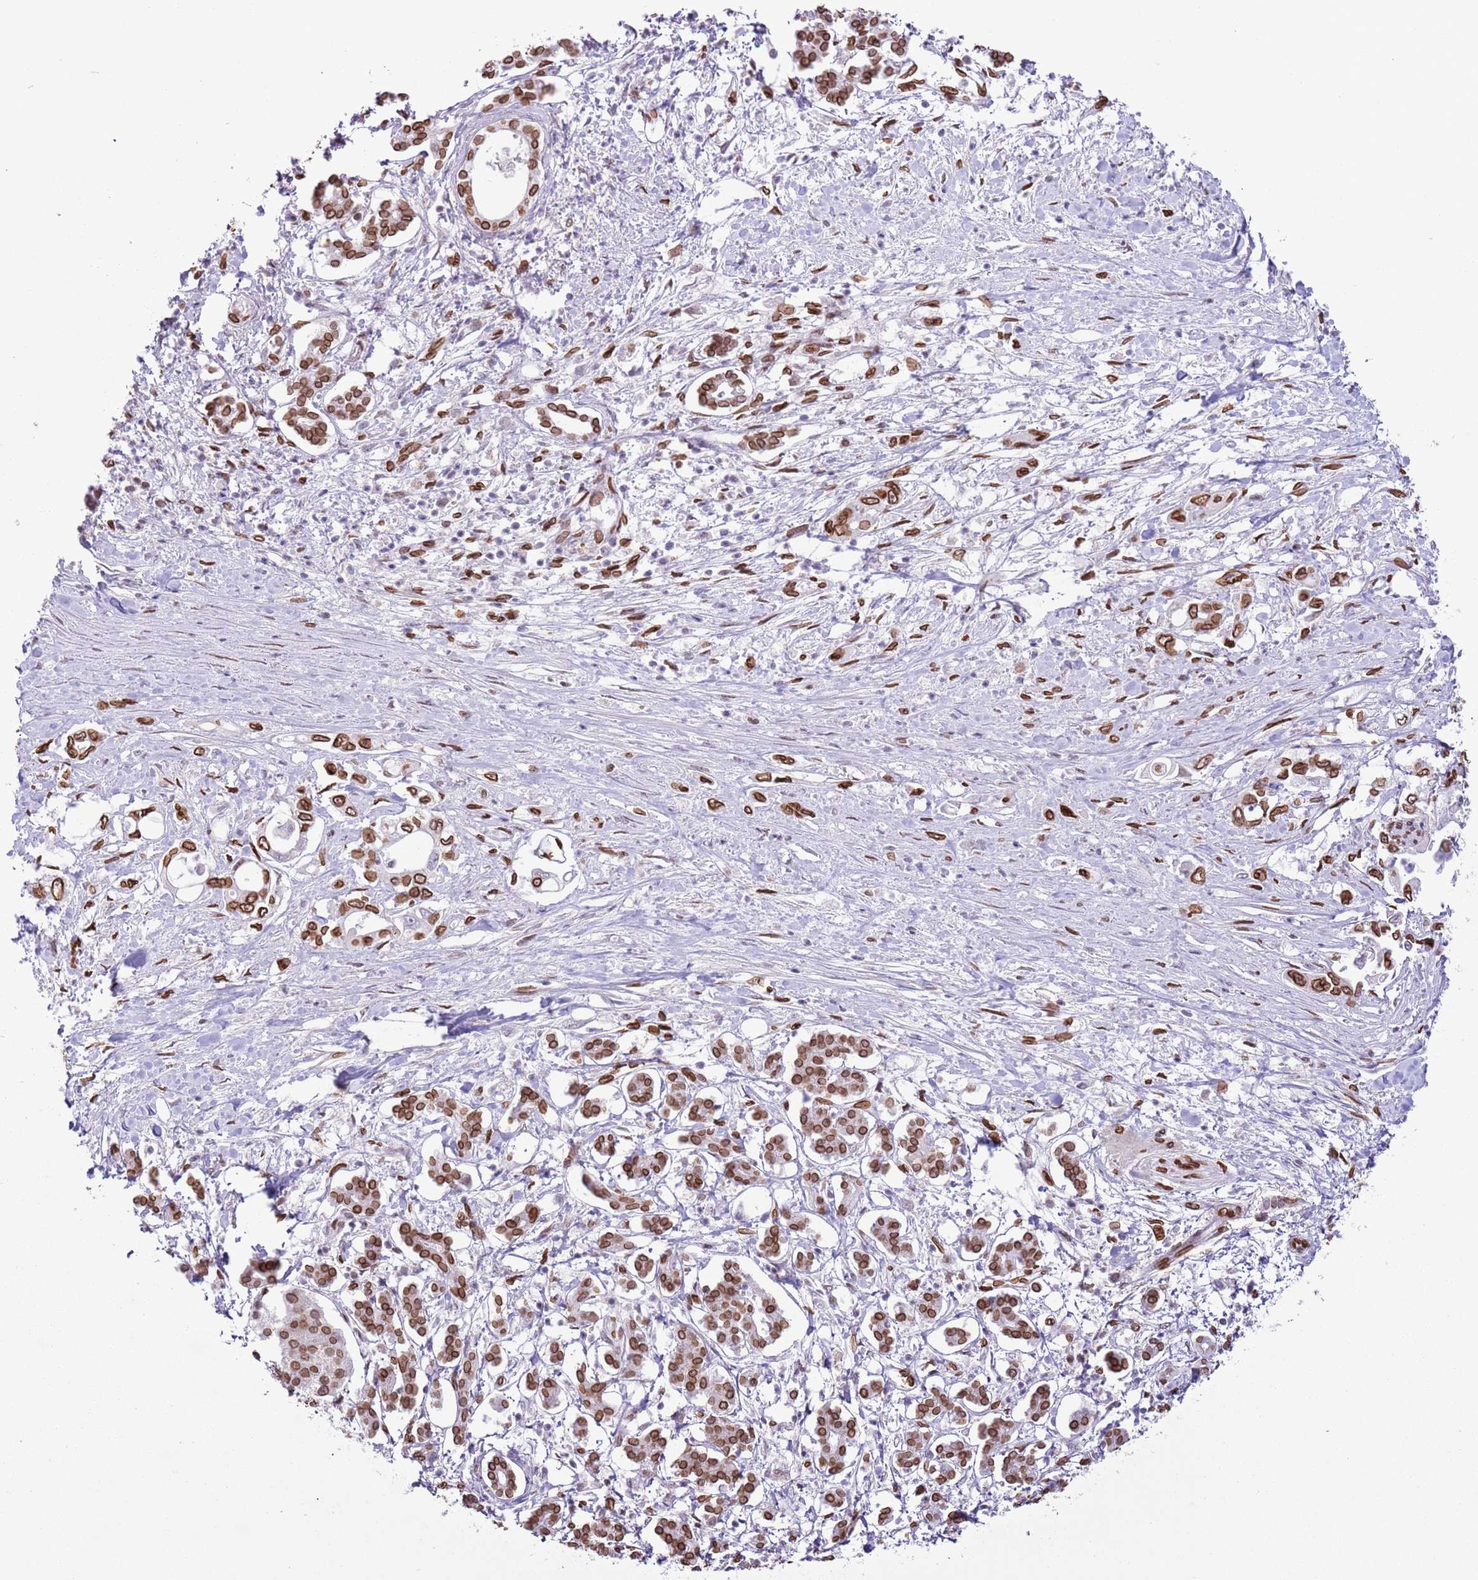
{"staining": {"intensity": "strong", "quantity": ">75%", "location": "cytoplasmic/membranous,nuclear"}, "tissue": "pancreatic cancer", "cell_type": "Tumor cells", "image_type": "cancer", "snomed": [{"axis": "morphology", "description": "Adenocarcinoma, NOS"}, {"axis": "topography", "description": "Pancreas"}], "caption": "Protein expression by IHC shows strong cytoplasmic/membranous and nuclear staining in approximately >75% of tumor cells in pancreatic adenocarcinoma. The staining is performed using DAB (3,3'-diaminobenzidine) brown chromogen to label protein expression. The nuclei are counter-stained blue using hematoxylin.", "gene": "ZGLP1", "patient": {"sex": "male", "age": 61}}